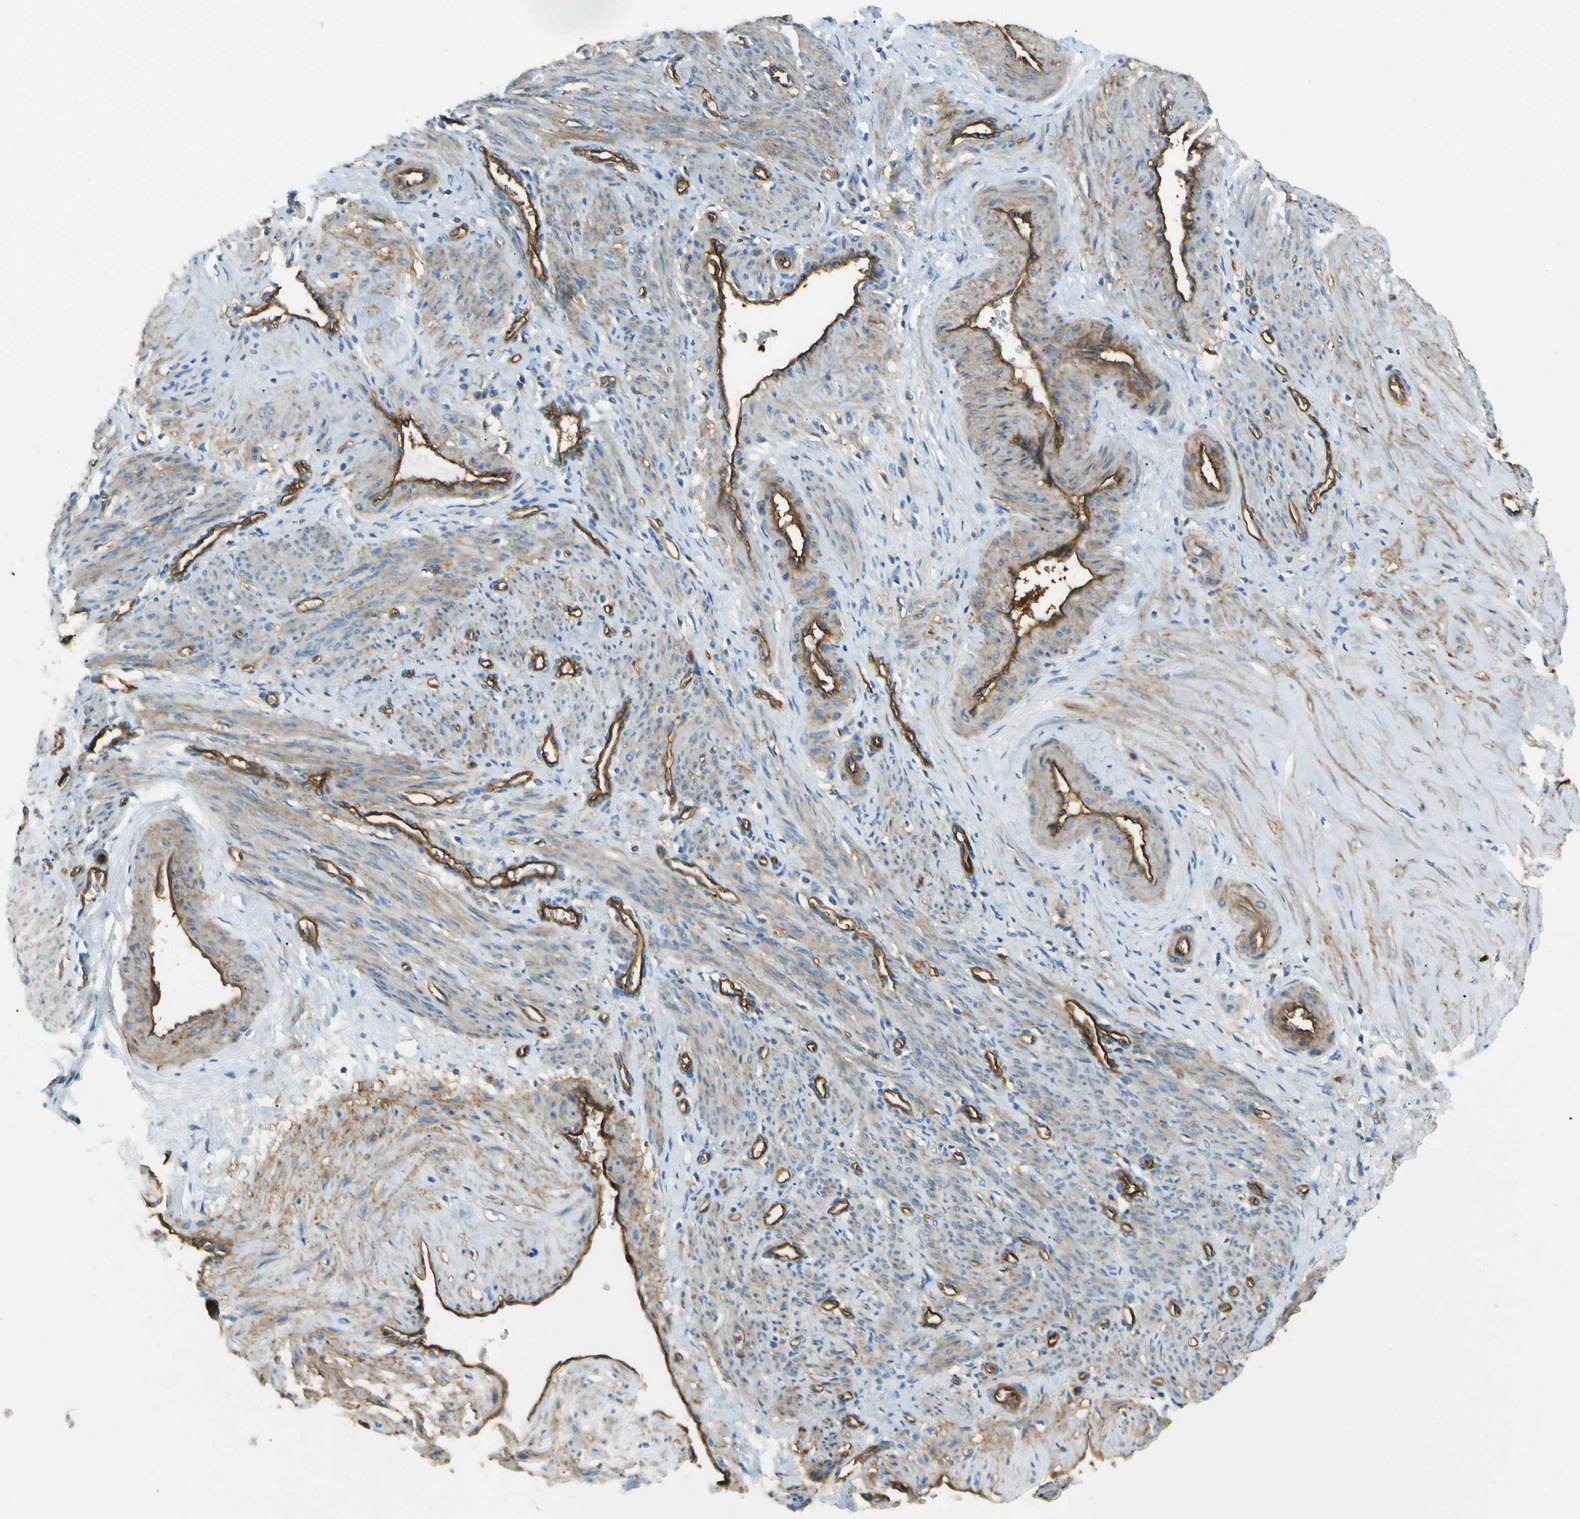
{"staining": {"intensity": "moderate", "quantity": "<25%", "location": "cytoplasmic/membranous"}, "tissue": "smooth muscle", "cell_type": "Smooth muscle cells", "image_type": "normal", "snomed": [{"axis": "morphology", "description": "Normal tissue, NOS"}, {"axis": "topography", "description": "Endometrium"}], "caption": "This is a micrograph of IHC staining of normal smooth muscle, which shows moderate staining in the cytoplasmic/membranous of smooth muscle cells.", "gene": "ENTPD1", "patient": {"sex": "female", "age": 33}}